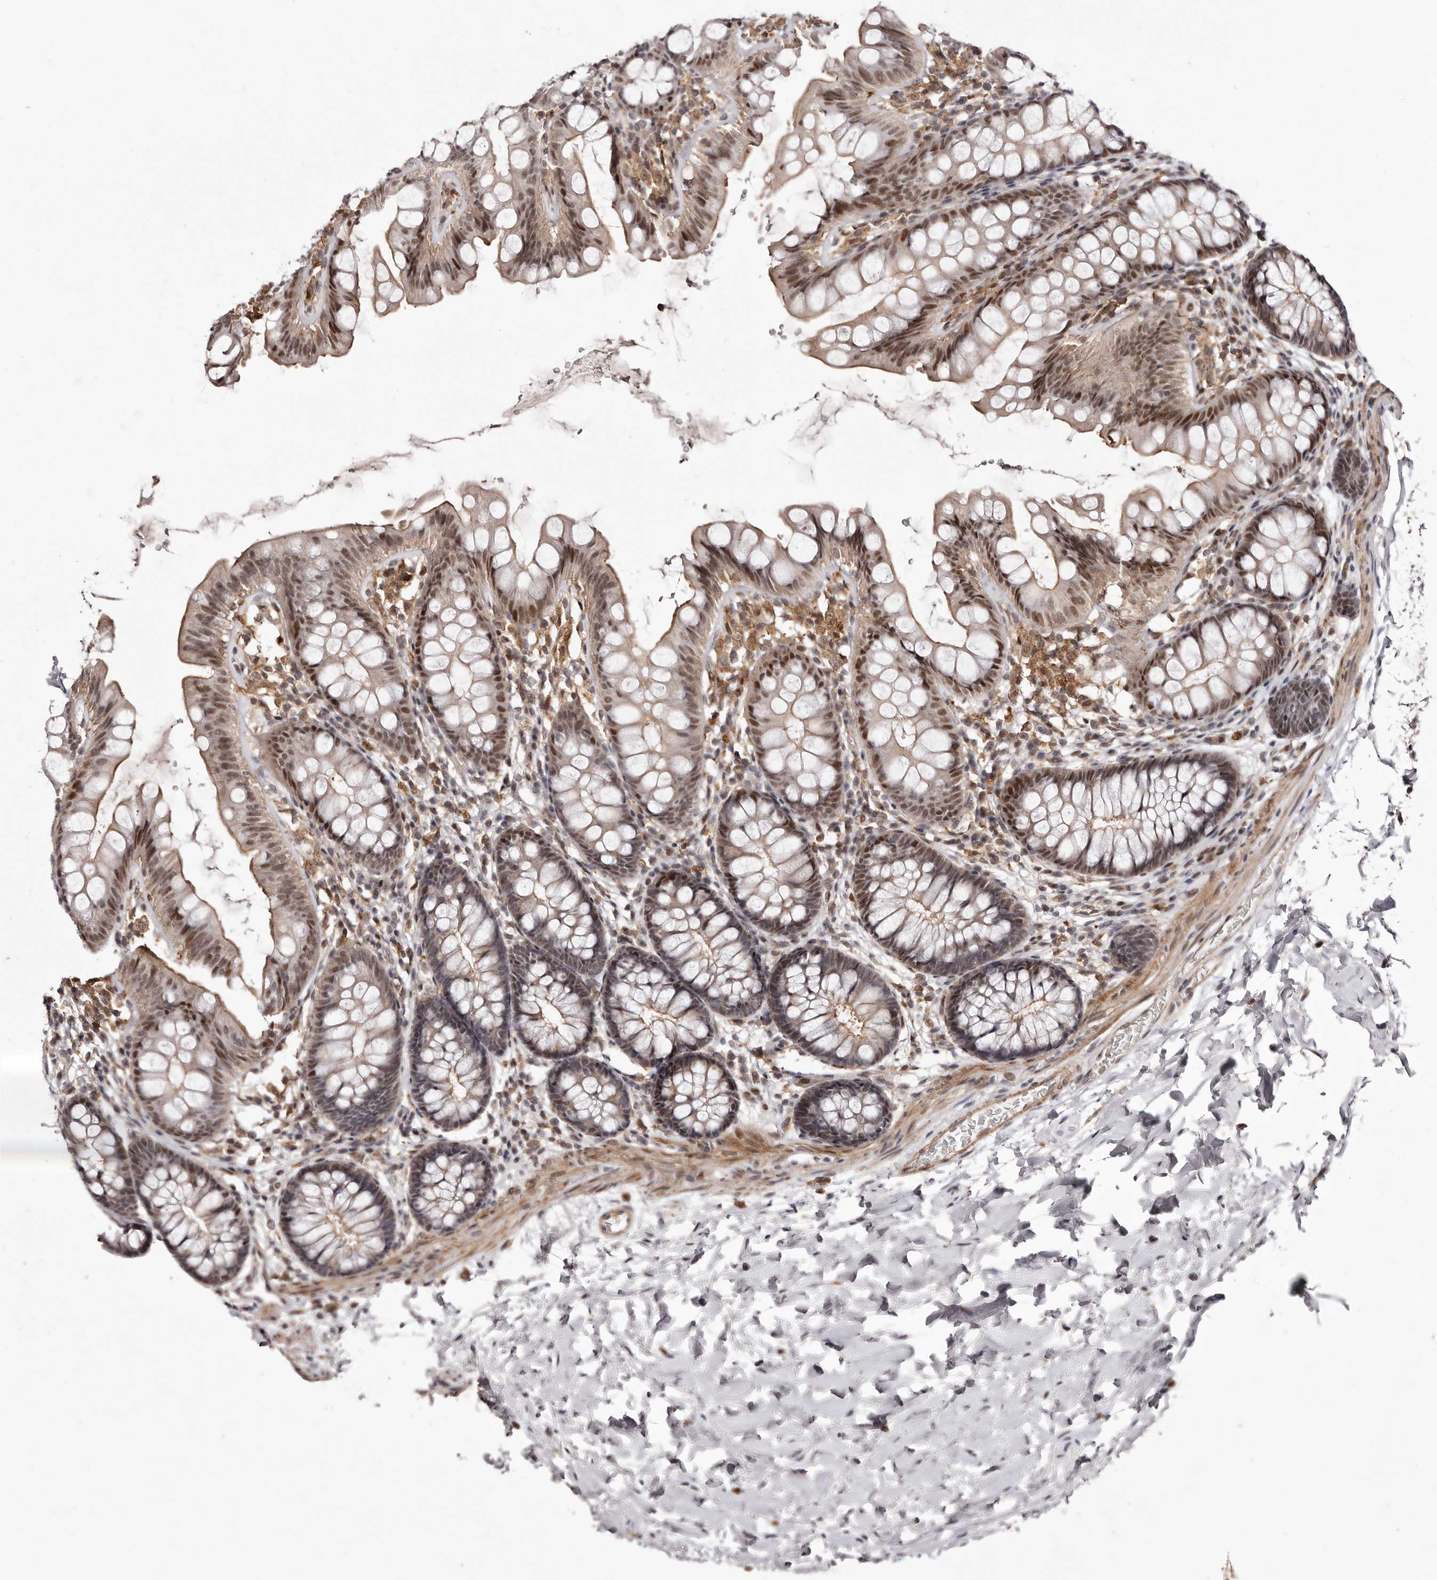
{"staining": {"intensity": "moderate", "quantity": ">75%", "location": "cytoplasmic/membranous"}, "tissue": "colon", "cell_type": "Endothelial cells", "image_type": "normal", "snomed": [{"axis": "morphology", "description": "Normal tissue, NOS"}, {"axis": "topography", "description": "Colon"}], "caption": "IHC staining of normal colon, which demonstrates medium levels of moderate cytoplasmic/membranous positivity in about >75% of endothelial cells indicating moderate cytoplasmic/membranous protein expression. The staining was performed using DAB (3,3'-diaminobenzidine) (brown) for protein detection and nuclei were counterstained in hematoxylin (blue).", "gene": "FBXO5", "patient": {"sex": "female", "age": 62}}